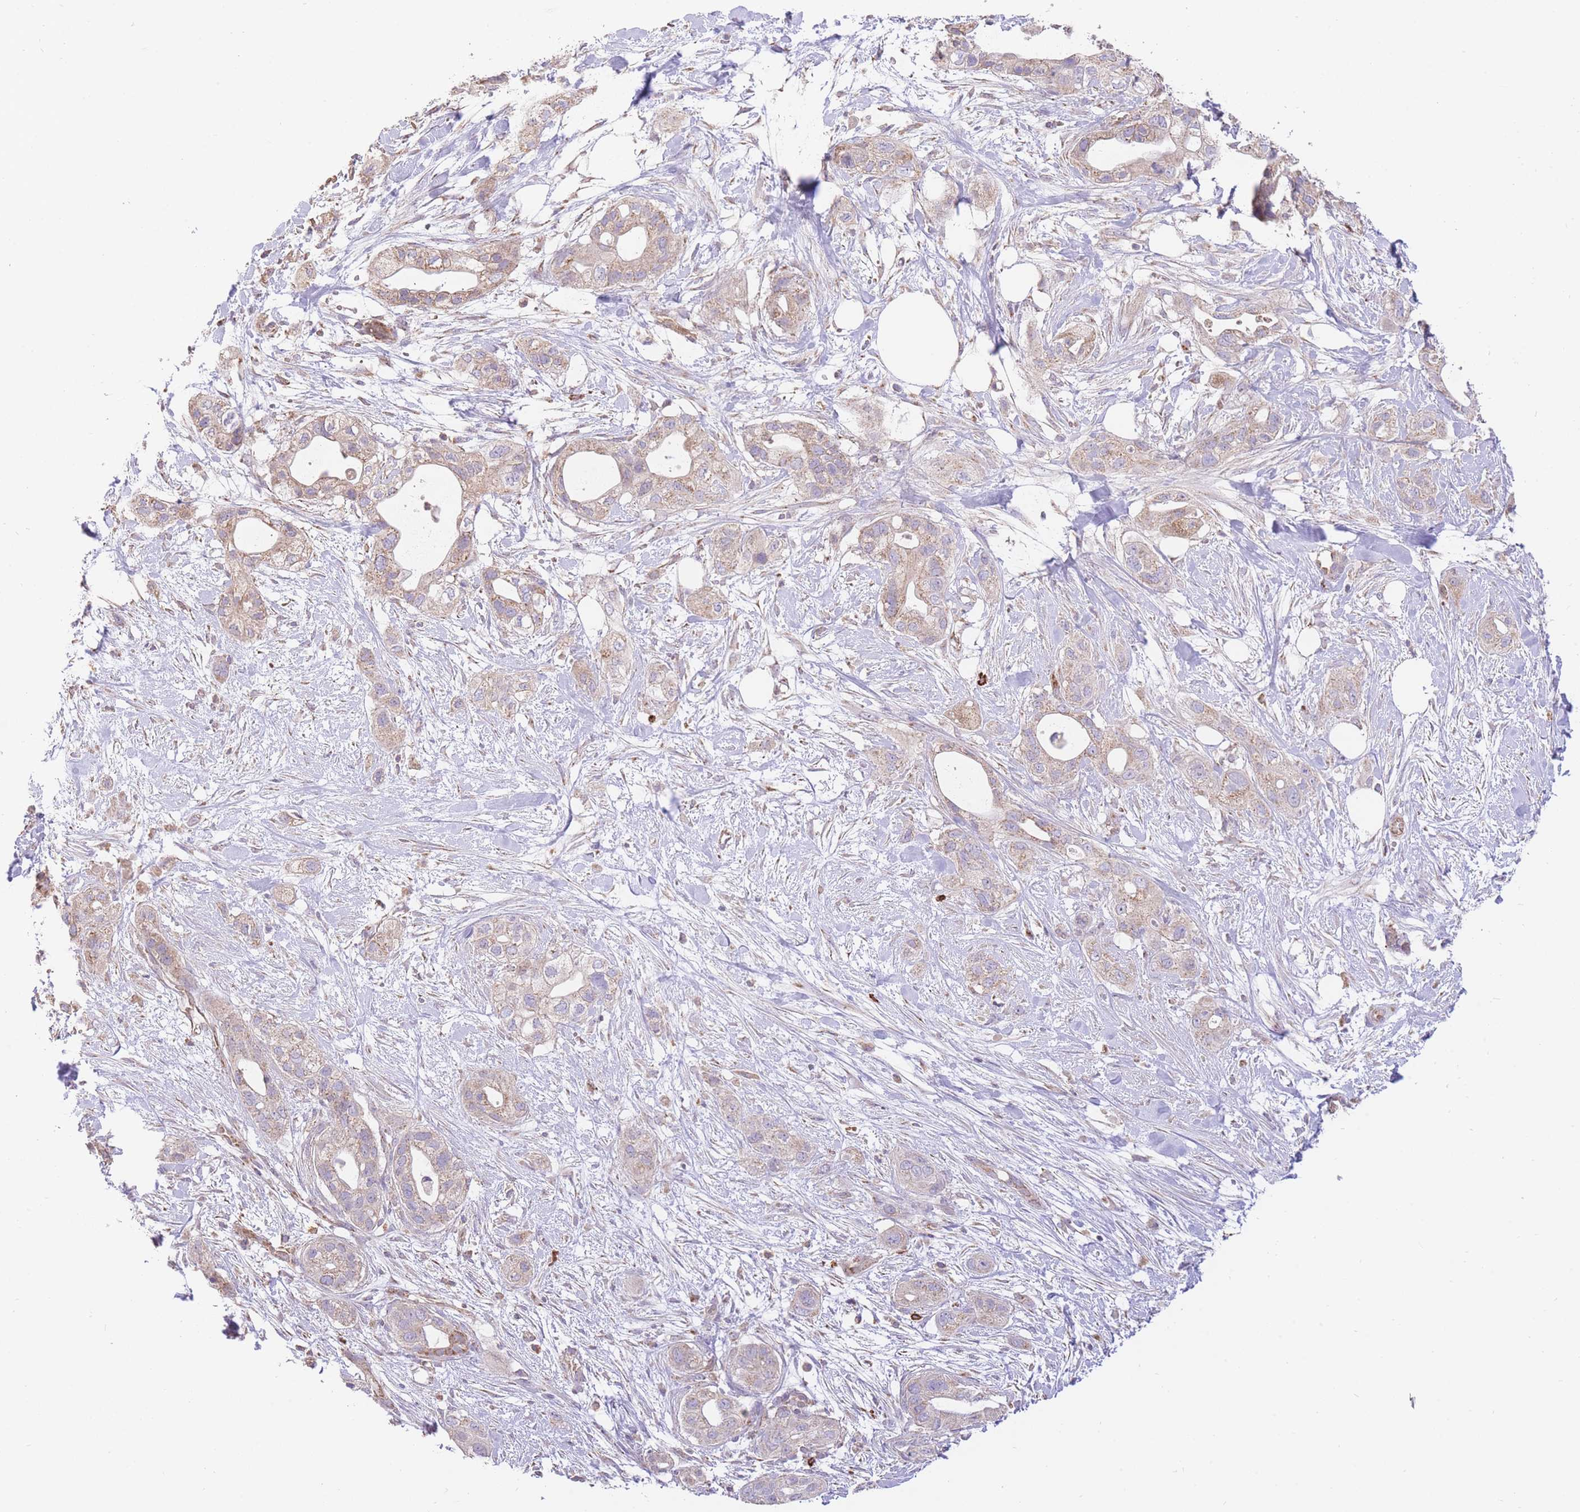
{"staining": {"intensity": "weak", "quantity": ">75%", "location": "cytoplasmic/membranous"}, "tissue": "pancreatic cancer", "cell_type": "Tumor cells", "image_type": "cancer", "snomed": [{"axis": "morphology", "description": "Adenocarcinoma, NOS"}, {"axis": "topography", "description": "Pancreas"}], "caption": "Immunohistochemistry (IHC) staining of pancreatic adenocarcinoma, which demonstrates low levels of weak cytoplasmic/membranous staining in approximately >75% of tumor cells indicating weak cytoplasmic/membranous protein expression. The staining was performed using DAB (3,3'-diaminobenzidine) (brown) for protein detection and nuclei were counterstained in hematoxylin (blue).", "gene": "PREP", "patient": {"sex": "male", "age": 44}}